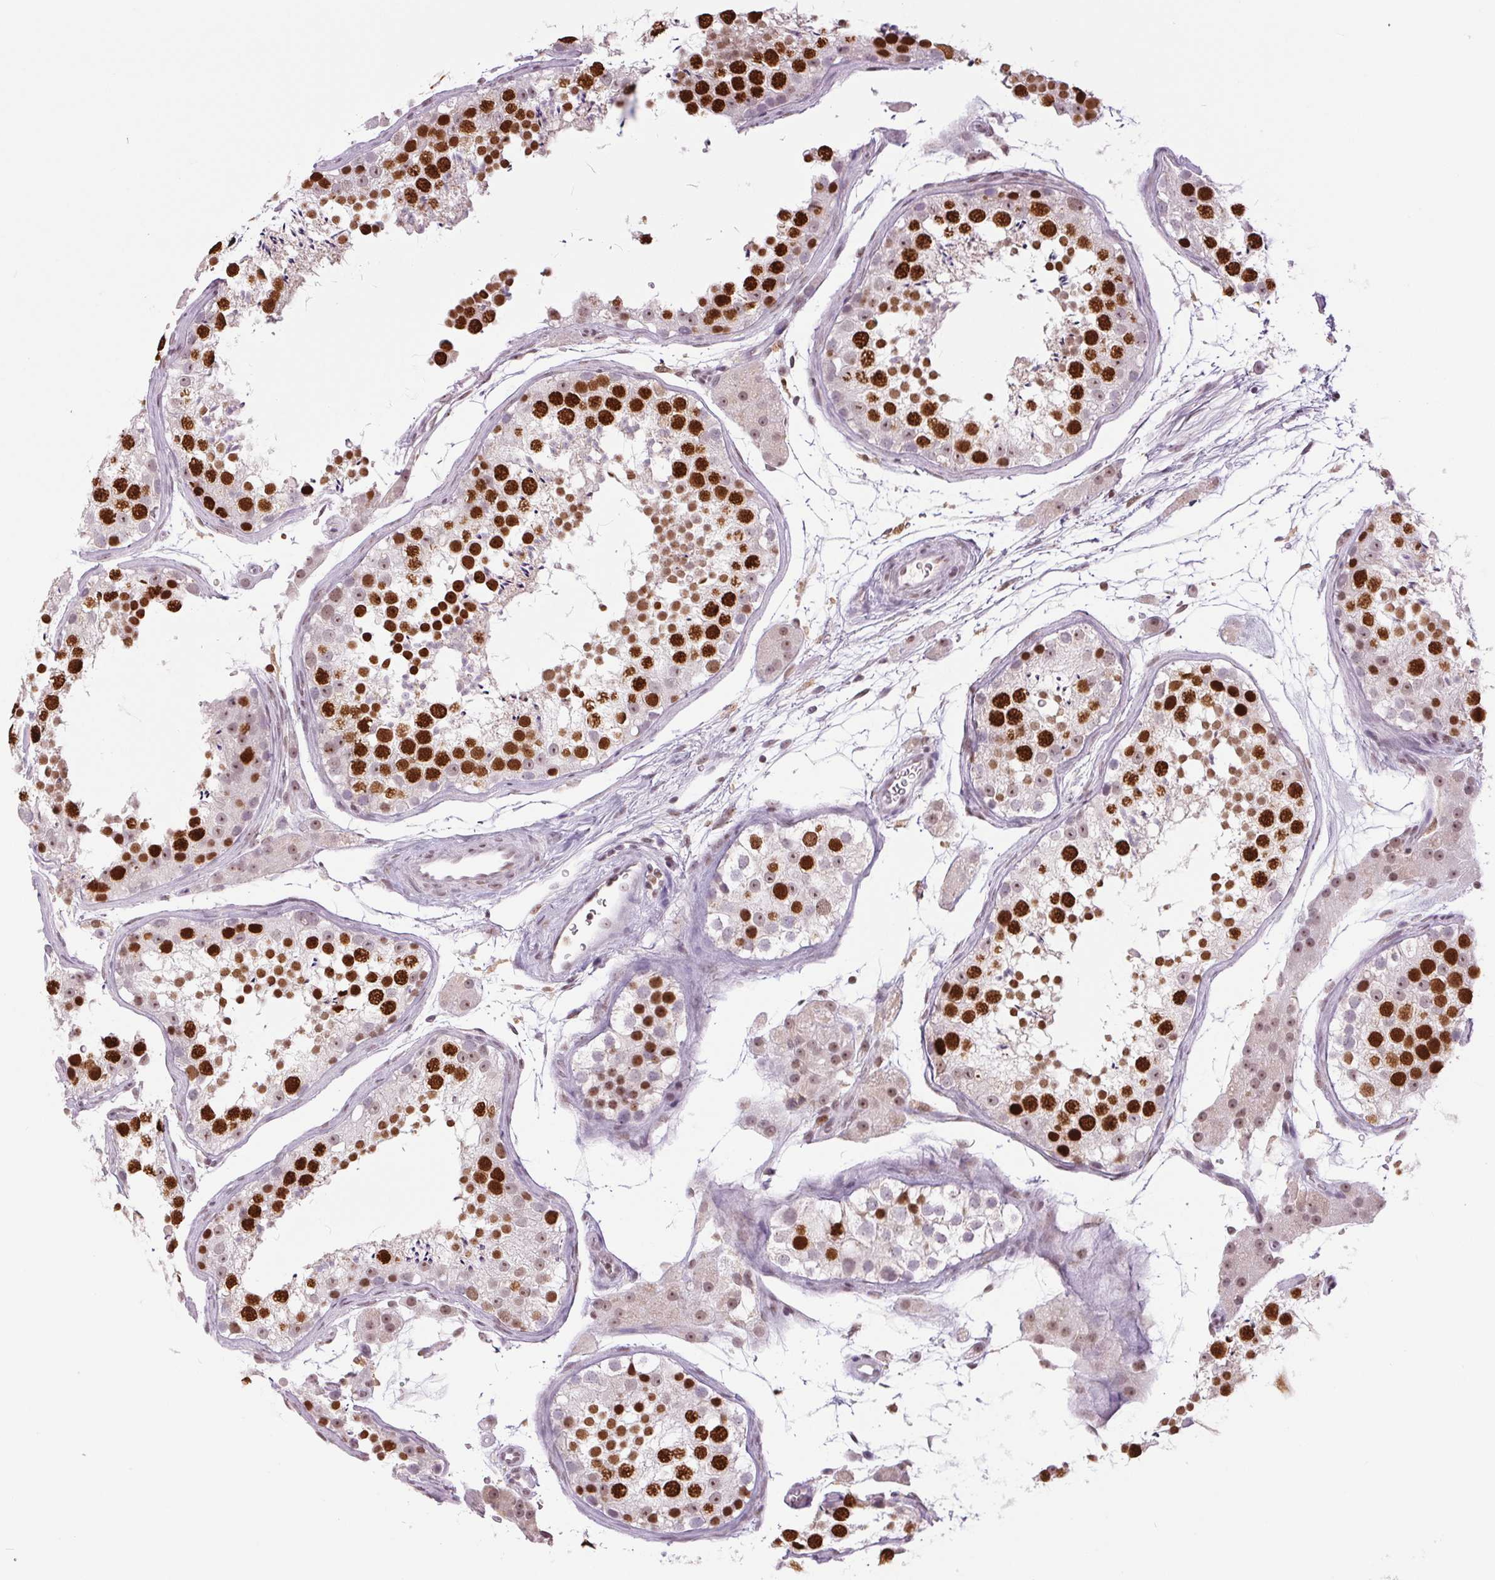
{"staining": {"intensity": "strong", "quantity": ">75%", "location": "nuclear"}, "tissue": "testis", "cell_type": "Cells in seminiferous ducts", "image_type": "normal", "snomed": [{"axis": "morphology", "description": "Normal tissue, NOS"}, {"axis": "topography", "description": "Testis"}], "caption": "This micrograph exhibits immunohistochemistry staining of benign testis, with high strong nuclear positivity in about >75% of cells in seminiferous ducts.", "gene": "SMIM6", "patient": {"sex": "male", "age": 41}}